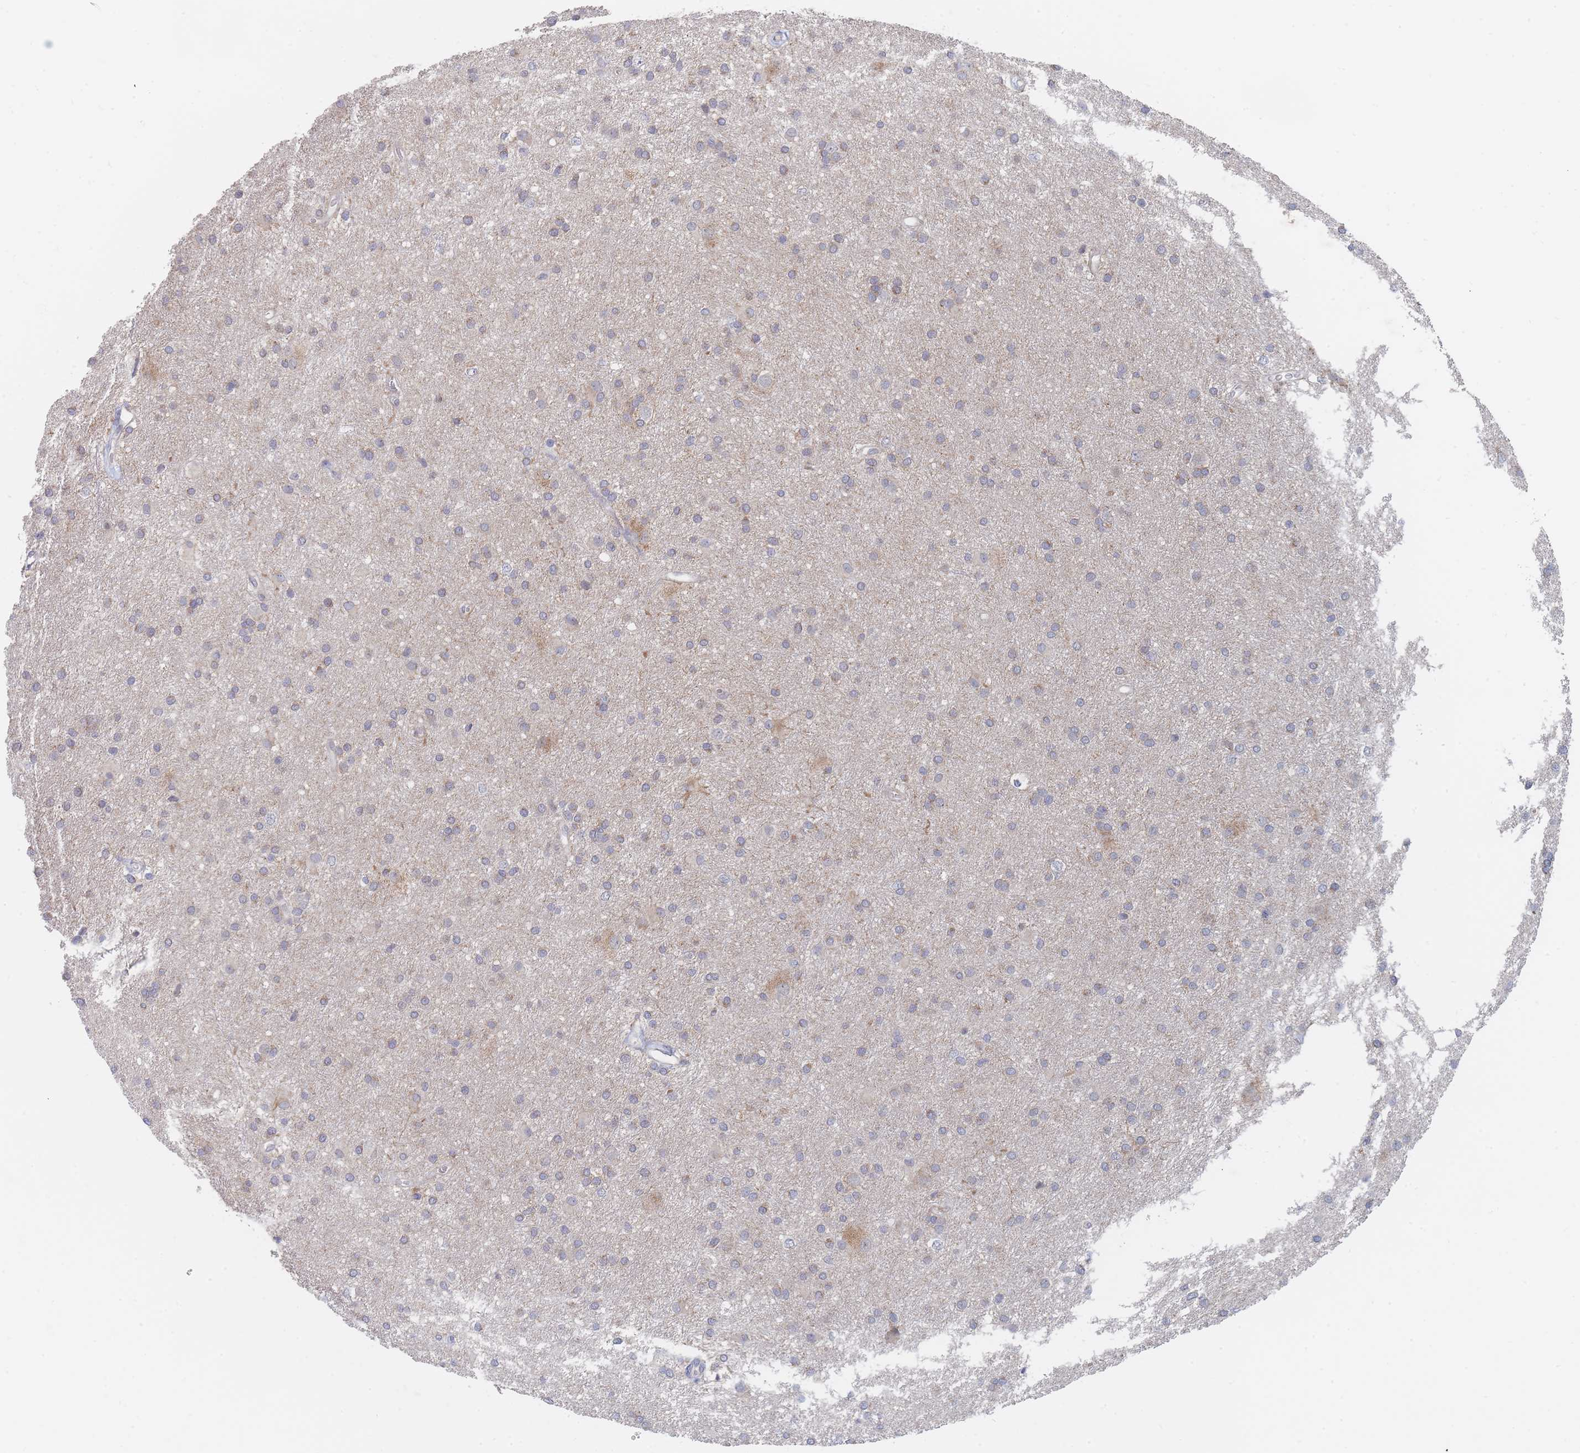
{"staining": {"intensity": "negative", "quantity": "none", "location": "none"}, "tissue": "glioma", "cell_type": "Tumor cells", "image_type": "cancer", "snomed": [{"axis": "morphology", "description": "Glioma, malignant, High grade"}, {"axis": "topography", "description": "Brain"}], "caption": "This is an immunohistochemistry micrograph of malignant high-grade glioma. There is no expression in tumor cells.", "gene": "PPP6C", "patient": {"sex": "female", "age": 50}}